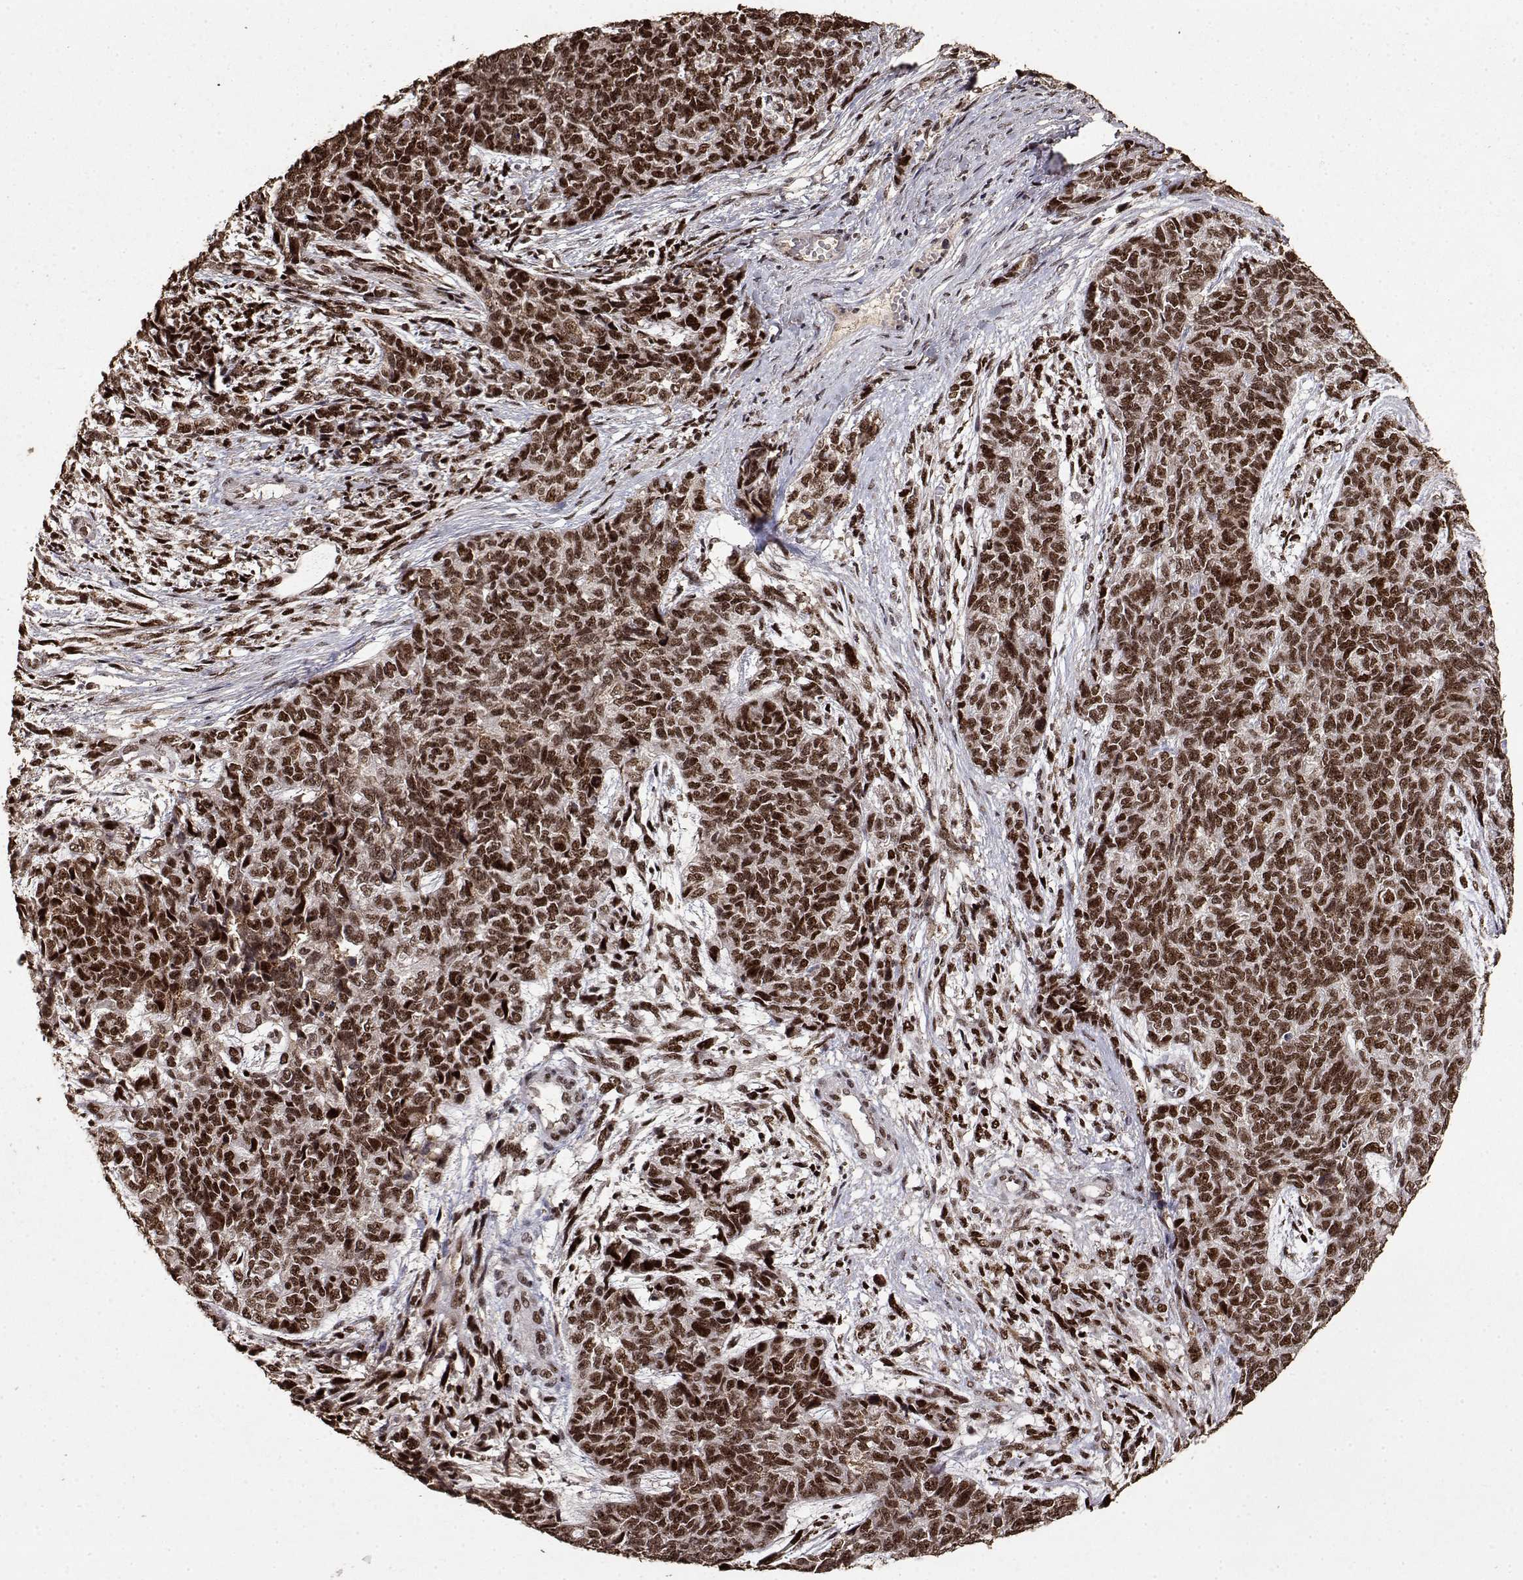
{"staining": {"intensity": "strong", "quantity": ">75%", "location": "nuclear"}, "tissue": "cervical cancer", "cell_type": "Tumor cells", "image_type": "cancer", "snomed": [{"axis": "morphology", "description": "Squamous cell carcinoma, NOS"}, {"axis": "topography", "description": "Cervix"}], "caption": "Tumor cells demonstrate strong nuclear positivity in approximately >75% of cells in cervical cancer (squamous cell carcinoma).", "gene": "TOE1", "patient": {"sex": "female", "age": 63}}